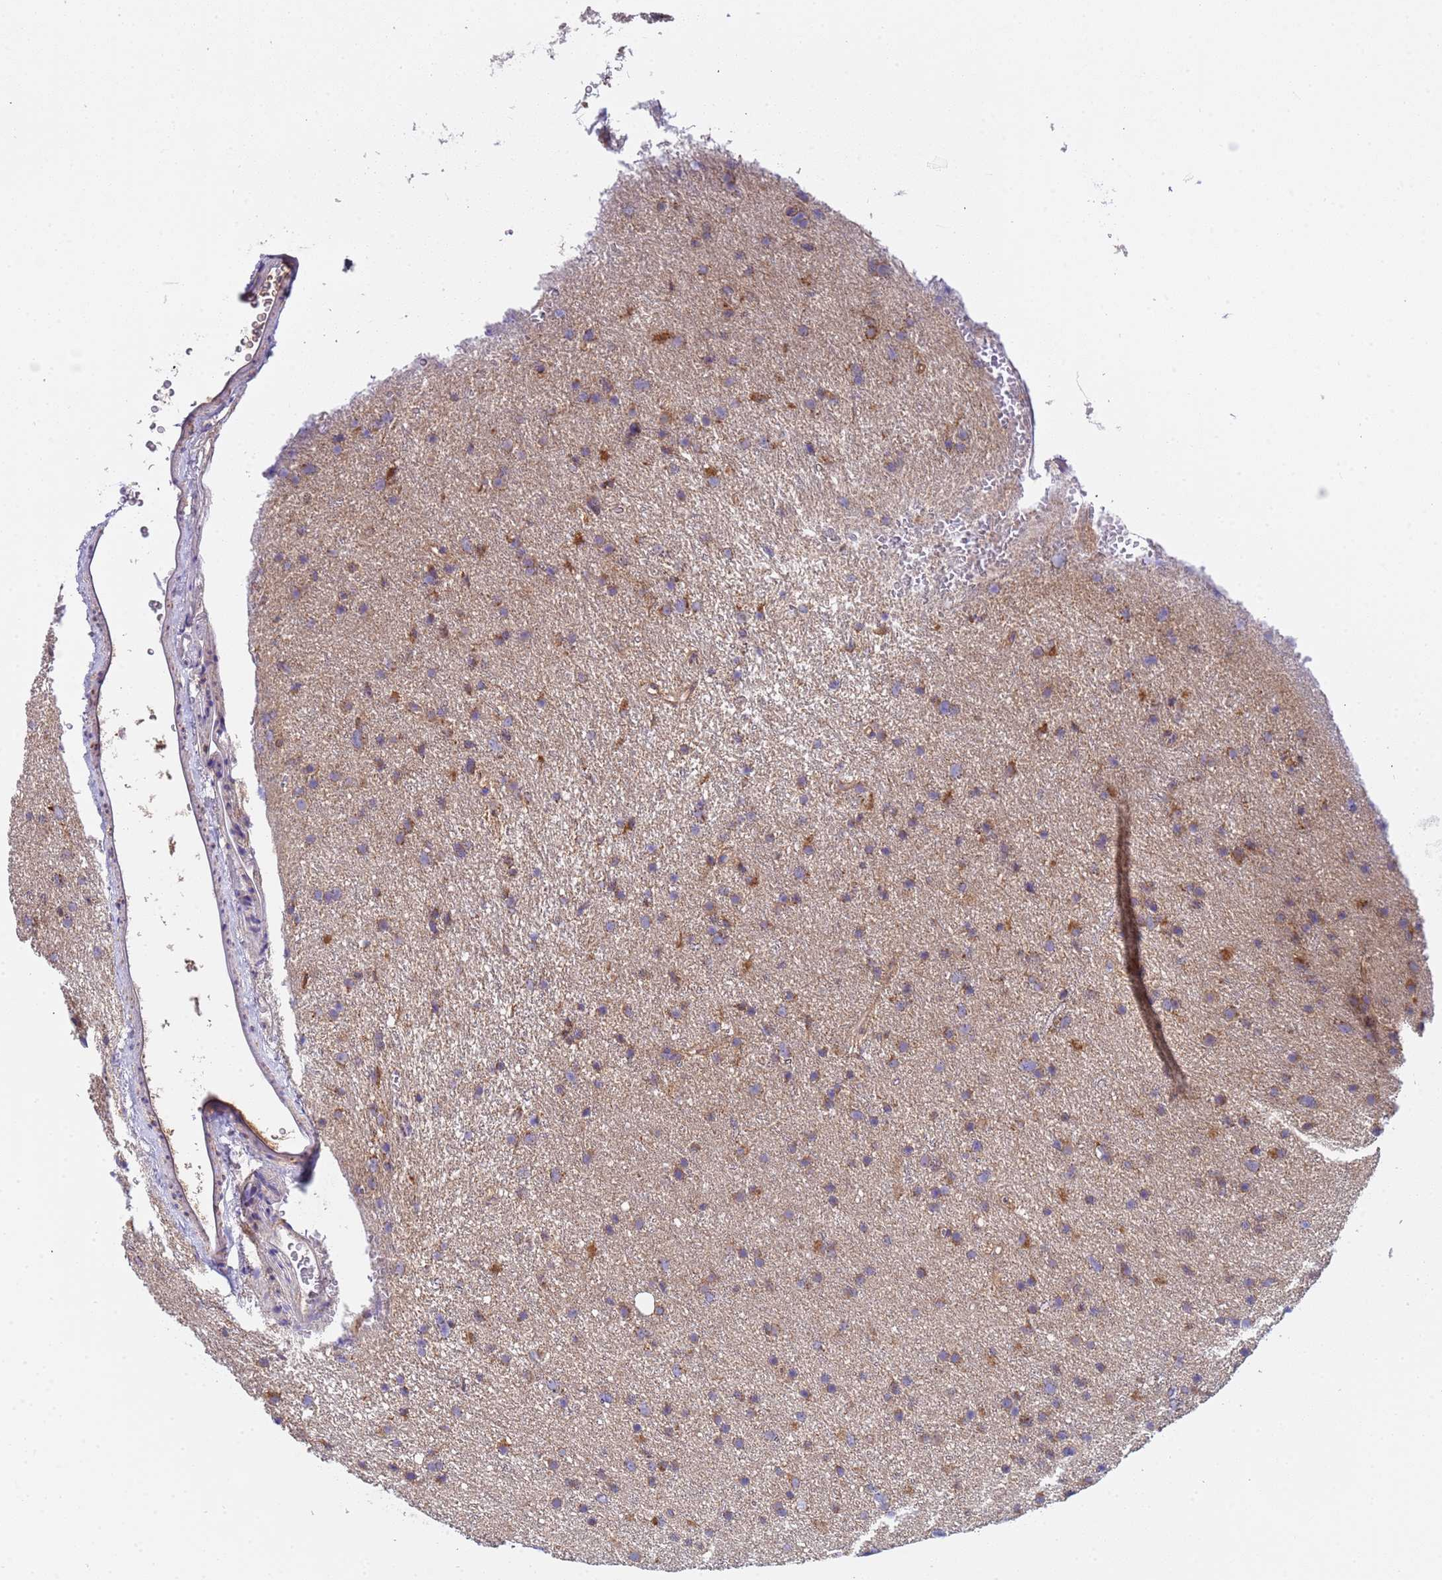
{"staining": {"intensity": "moderate", "quantity": ">75%", "location": "cytoplasmic/membranous"}, "tissue": "glioma", "cell_type": "Tumor cells", "image_type": "cancer", "snomed": [{"axis": "morphology", "description": "Glioma, malignant, Low grade"}, {"axis": "topography", "description": "Cerebral cortex"}], "caption": "Malignant glioma (low-grade) stained for a protein demonstrates moderate cytoplasmic/membranous positivity in tumor cells. (DAB = brown stain, brightfield microscopy at high magnification).", "gene": "TMEM126A", "patient": {"sex": "female", "age": 39}}